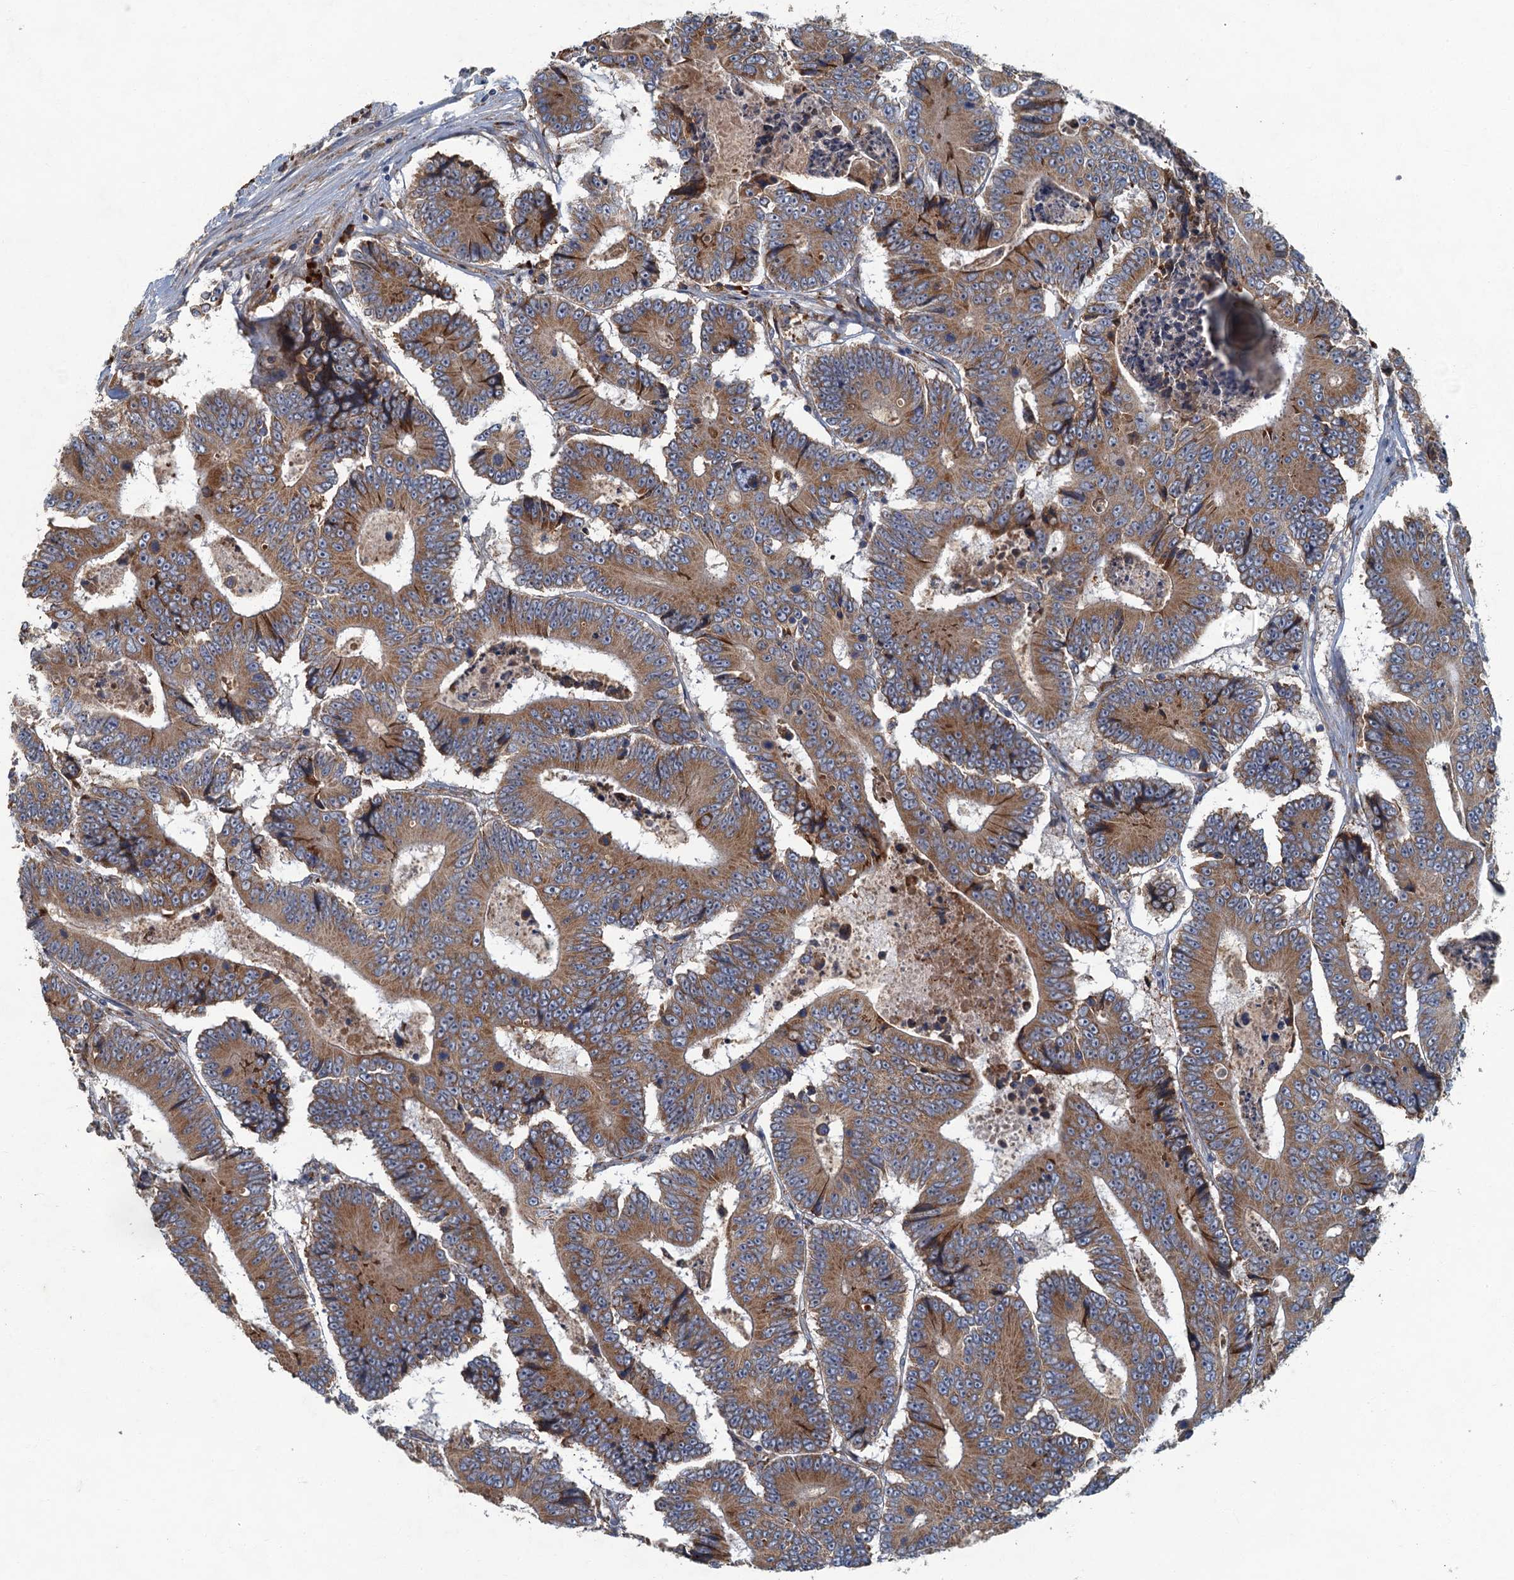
{"staining": {"intensity": "moderate", "quantity": ">75%", "location": "cytoplasmic/membranous"}, "tissue": "colorectal cancer", "cell_type": "Tumor cells", "image_type": "cancer", "snomed": [{"axis": "morphology", "description": "Adenocarcinoma, NOS"}, {"axis": "topography", "description": "Colon"}], "caption": "This image shows colorectal adenocarcinoma stained with immunohistochemistry to label a protein in brown. The cytoplasmic/membranous of tumor cells show moderate positivity for the protein. Nuclei are counter-stained blue.", "gene": "SPDYC", "patient": {"sex": "male", "age": 83}}